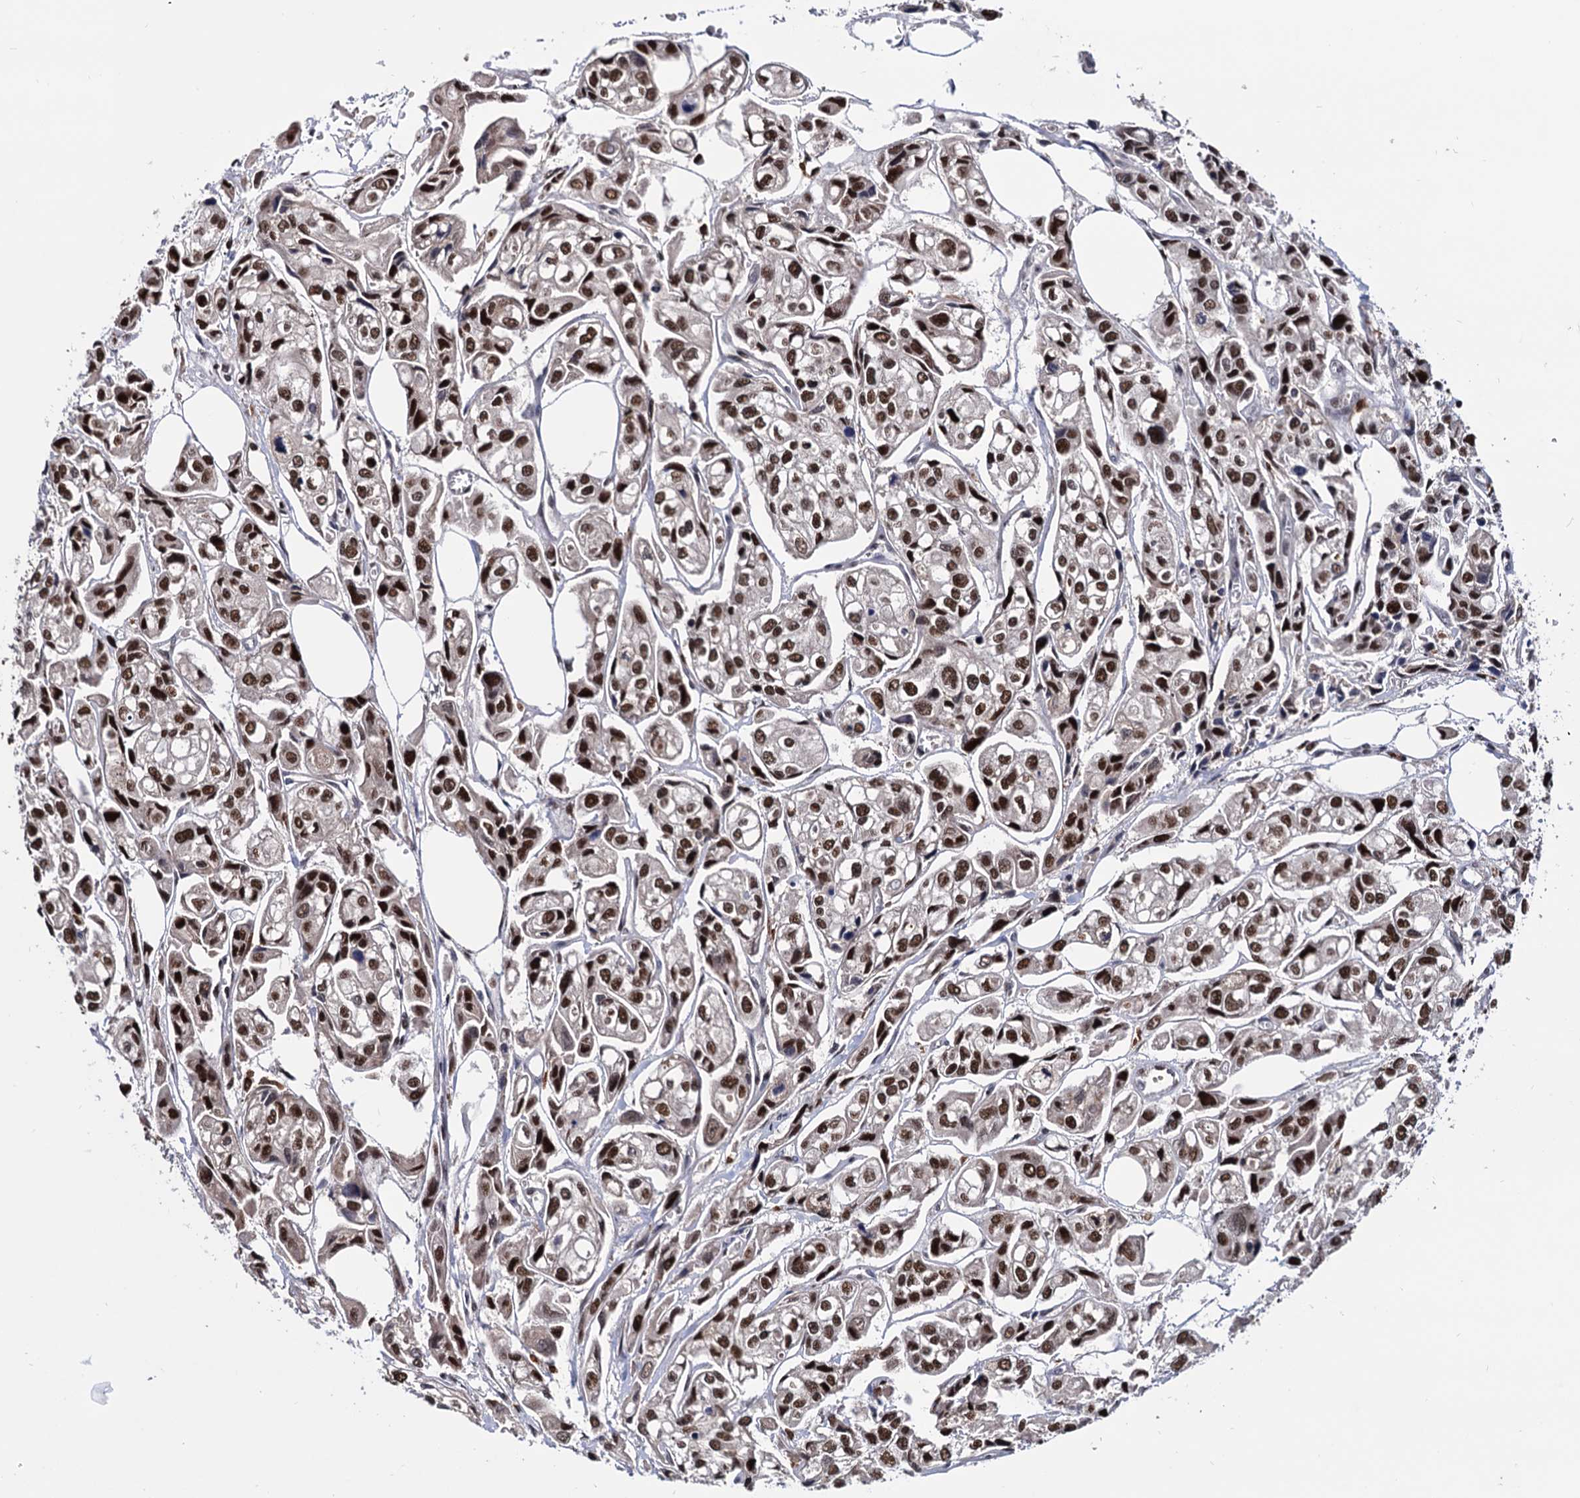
{"staining": {"intensity": "moderate", "quantity": ">75%", "location": "nuclear"}, "tissue": "urothelial cancer", "cell_type": "Tumor cells", "image_type": "cancer", "snomed": [{"axis": "morphology", "description": "Urothelial carcinoma, High grade"}, {"axis": "topography", "description": "Urinary bladder"}], "caption": "A brown stain highlights moderate nuclear positivity of a protein in human urothelial cancer tumor cells. (brown staining indicates protein expression, while blue staining denotes nuclei).", "gene": "RNASEH2B", "patient": {"sex": "male", "age": 67}}